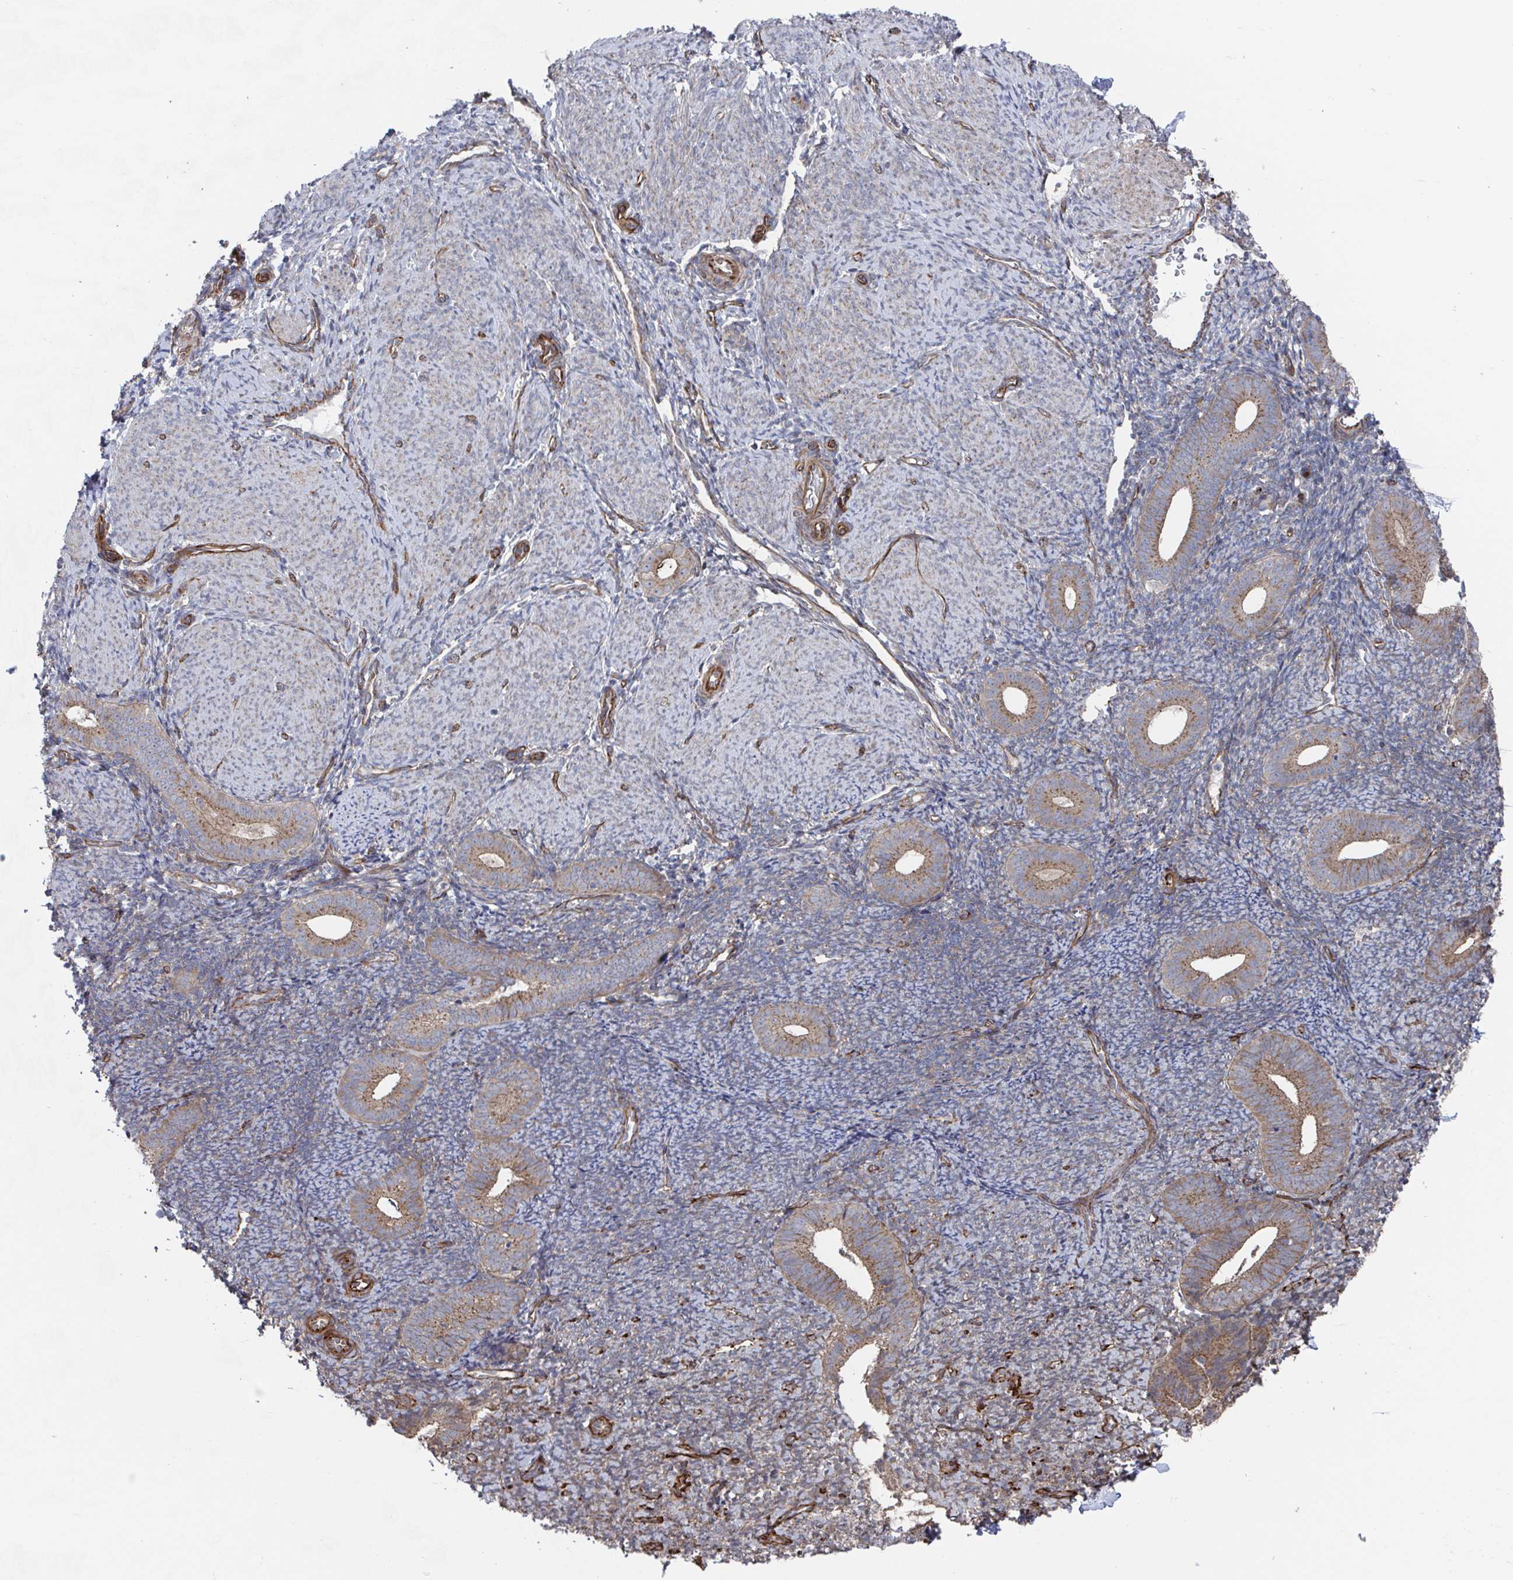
{"staining": {"intensity": "negative", "quantity": "none", "location": "none"}, "tissue": "endometrium", "cell_type": "Cells in endometrial stroma", "image_type": "normal", "snomed": [{"axis": "morphology", "description": "Normal tissue, NOS"}, {"axis": "topography", "description": "Endometrium"}], "caption": "Photomicrograph shows no significant protein staining in cells in endometrial stroma of benign endometrium. The staining is performed using DAB brown chromogen with nuclei counter-stained in using hematoxylin.", "gene": "DVL3", "patient": {"sex": "female", "age": 39}}